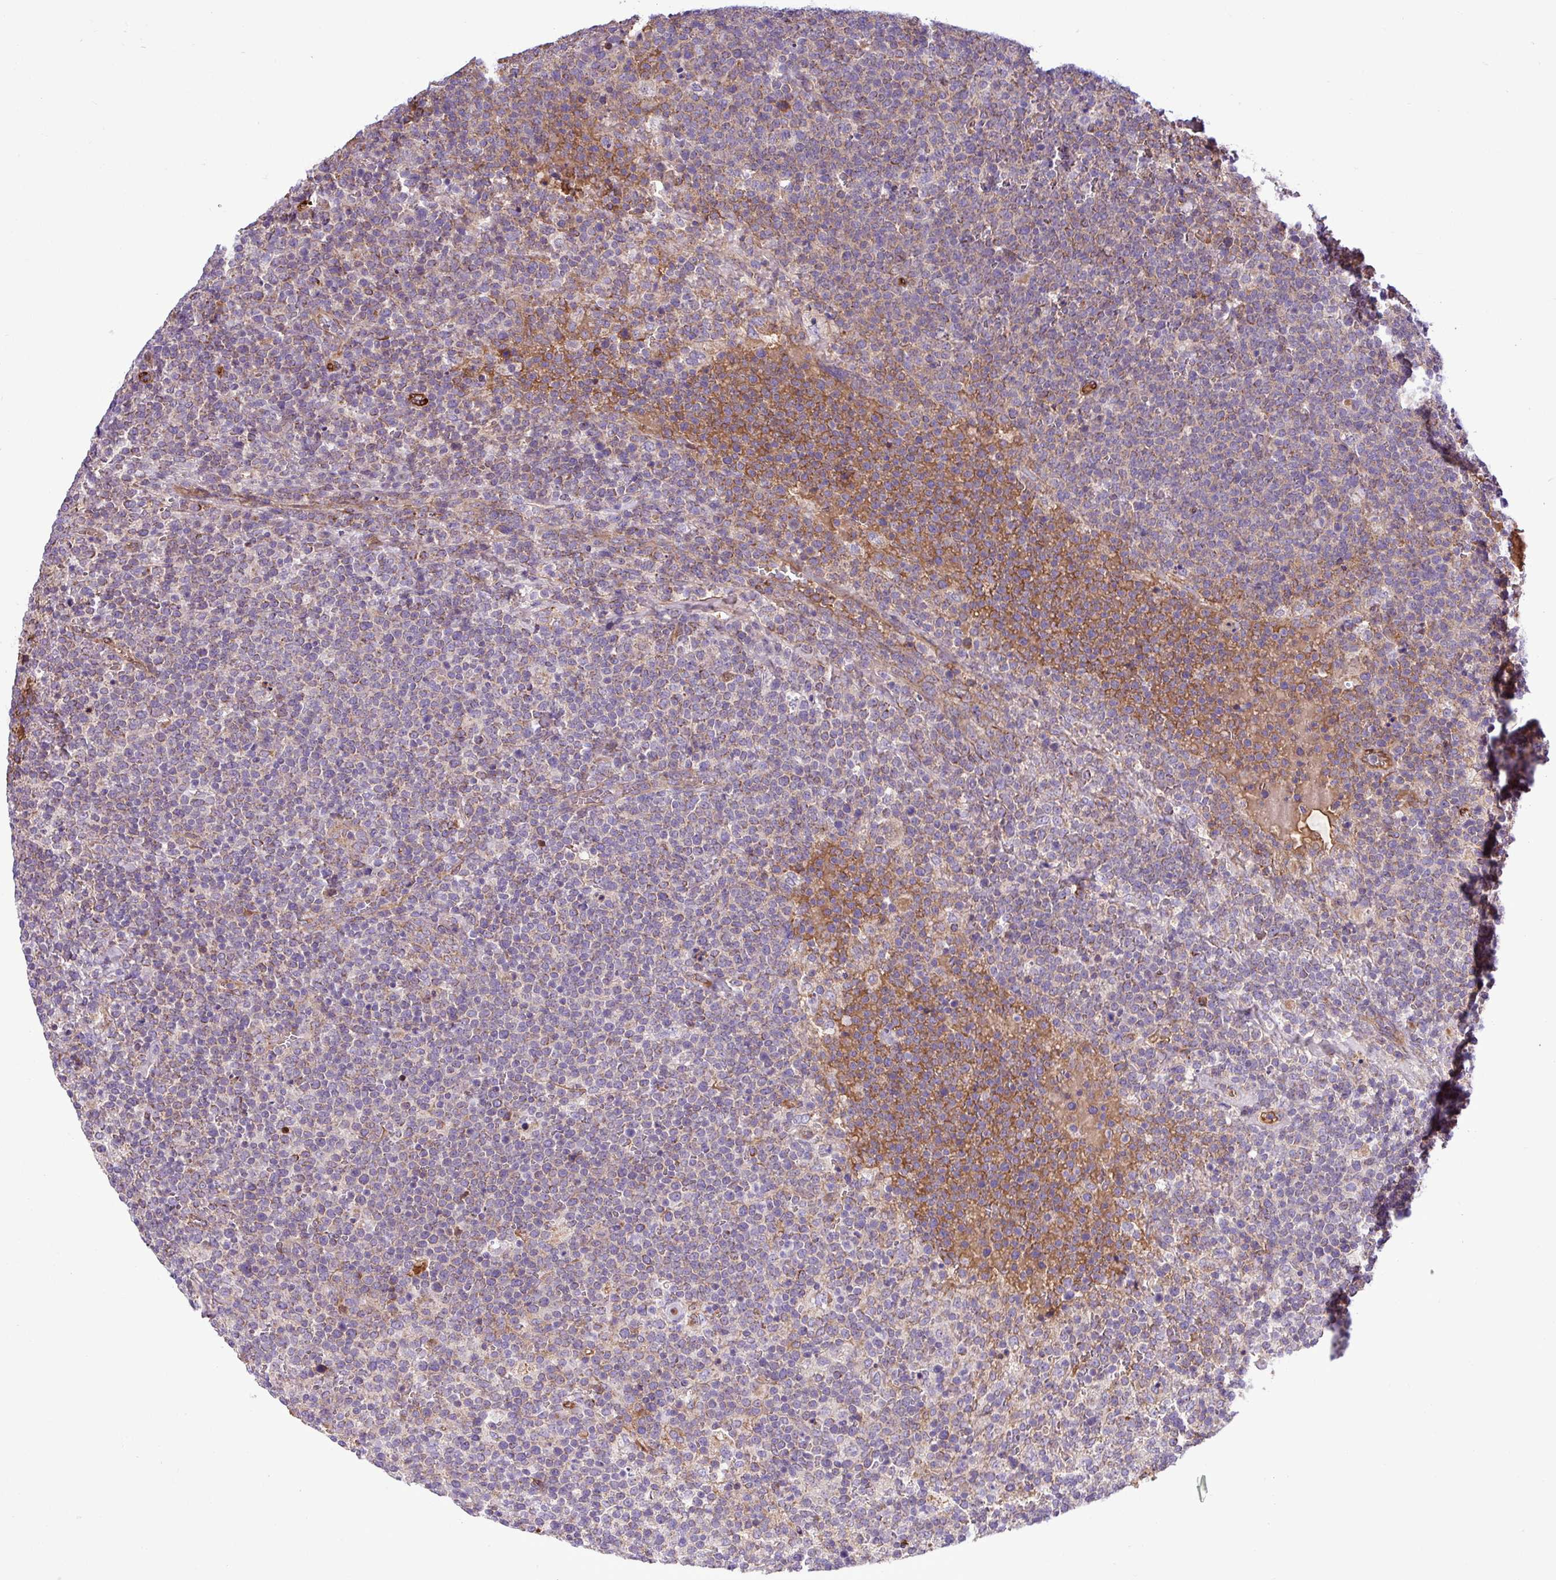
{"staining": {"intensity": "moderate", "quantity": "25%-75%", "location": "cytoplasmic/membranous"}, "tissue": "lymphoma", "cell_type": "Tumor cells", "image_type": "cancer", "snomed": [{"axis": "morphology", "description": "Malignant lymphoma, non-Hodgkin's type, High grade"}, {"axis": "topography", "description": "Lymph node"}], "caption": "The image displays a brown stain indicating the presence of a protein in the cytoplasmic/membranous of tumor cells in malignant lymphoma, non-Hodgkin's type (high-grade).", "gene": "CWH43", "patient": {"sex": "male", "age": 61}}